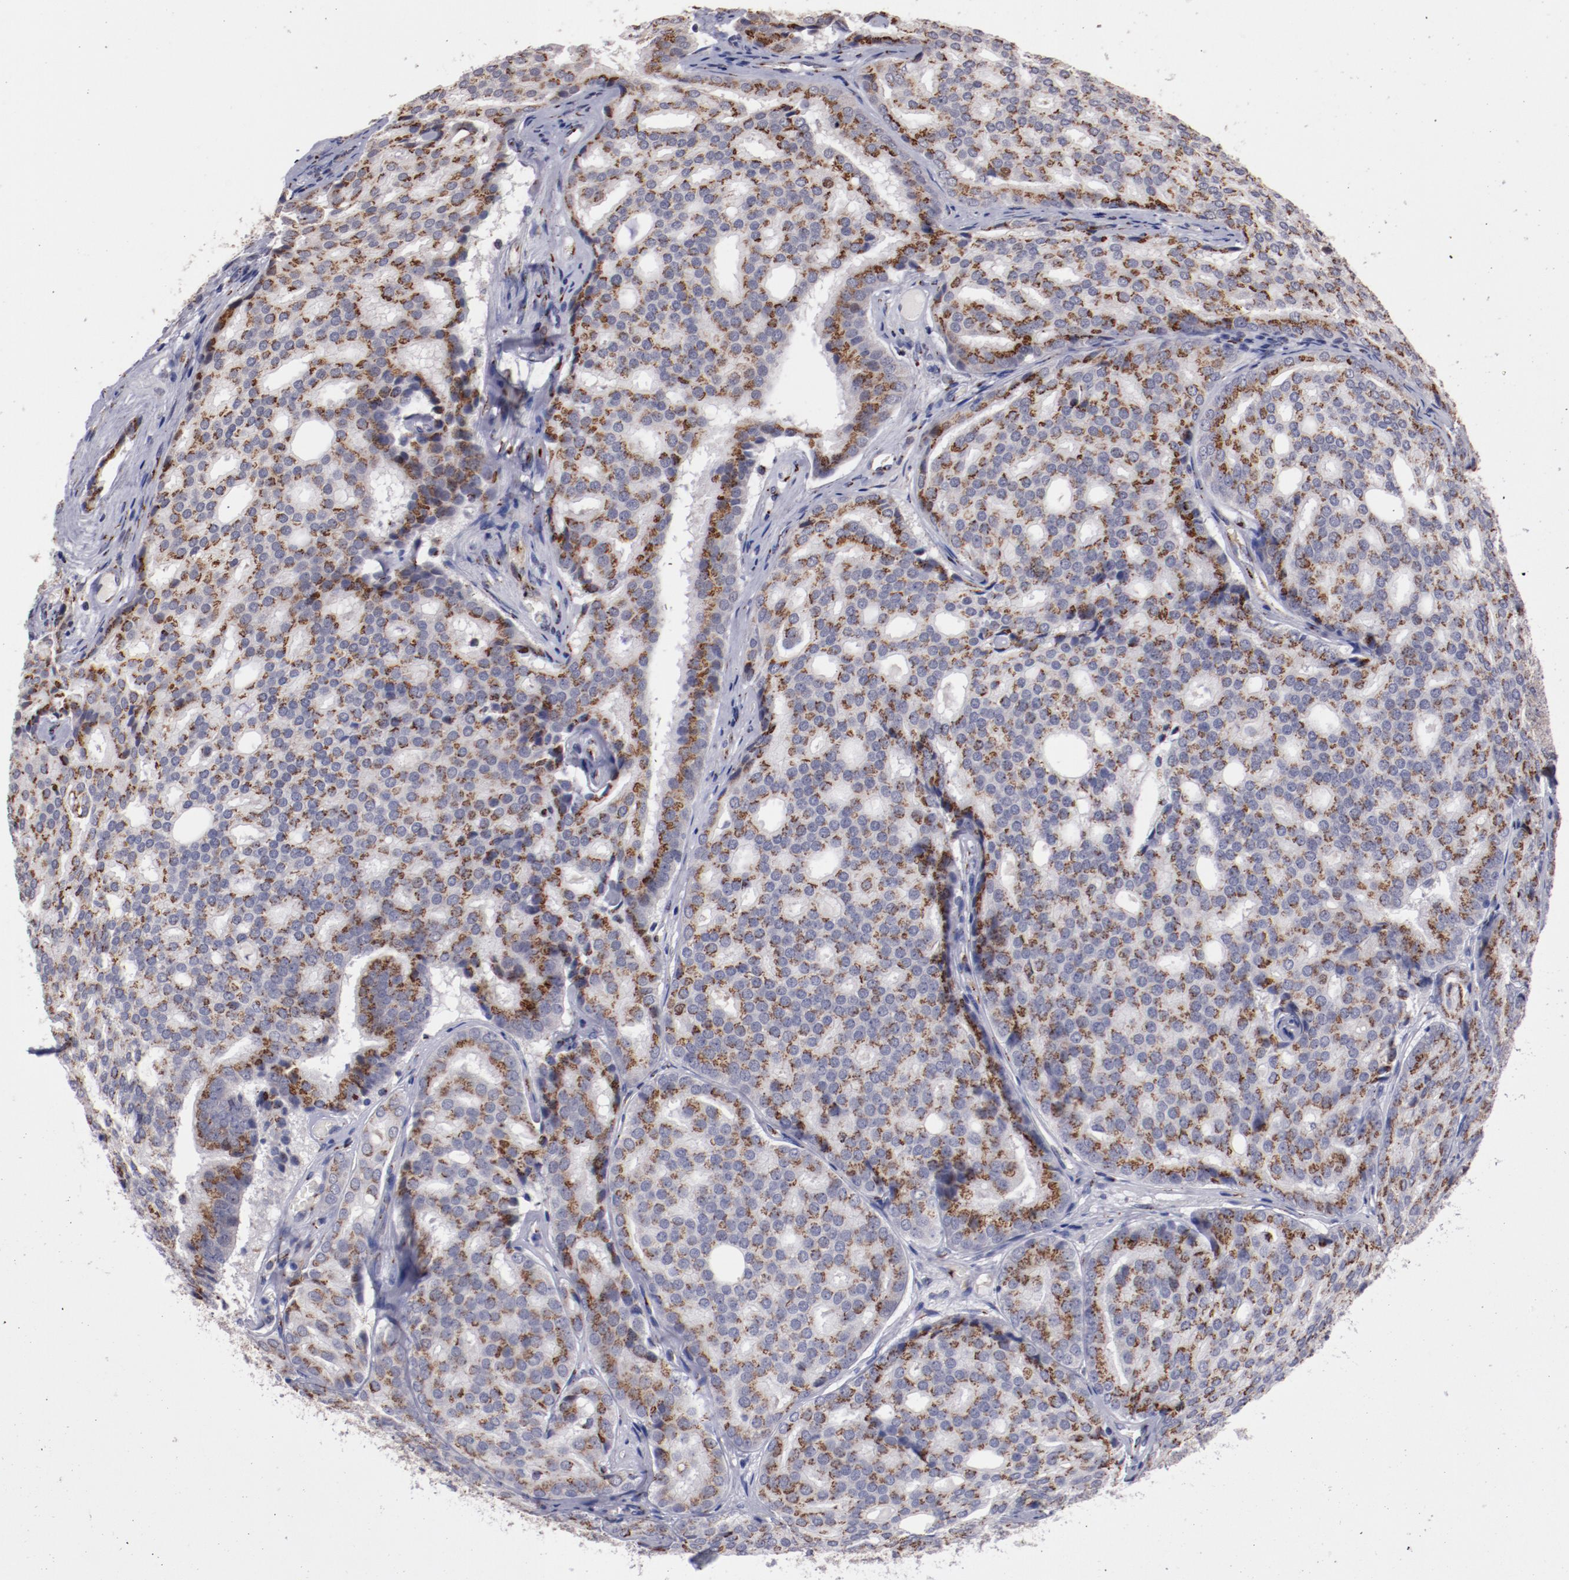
{"staining": {"intensity": "strong", "quantity": ">75%", "location": "cytoplasmic/membranous"}, "tissue": "prostate cancer", "cell_type": "Tumor cells", "image_type": "cancer", "snomed": [{"axis": "morphology", "description": "Adenocarcinoma, High grade"}, {"axis": "topography", "description": "Prostate"}], "caption": "This photomicrograph displays immunohistochemistry staining of human prostate cancer, with high strong cytoplasmic/membranous staining in about >75% of tumor cells.", "gene": "GOLIM4", "patient": {"sex": "male", "age": 64}}